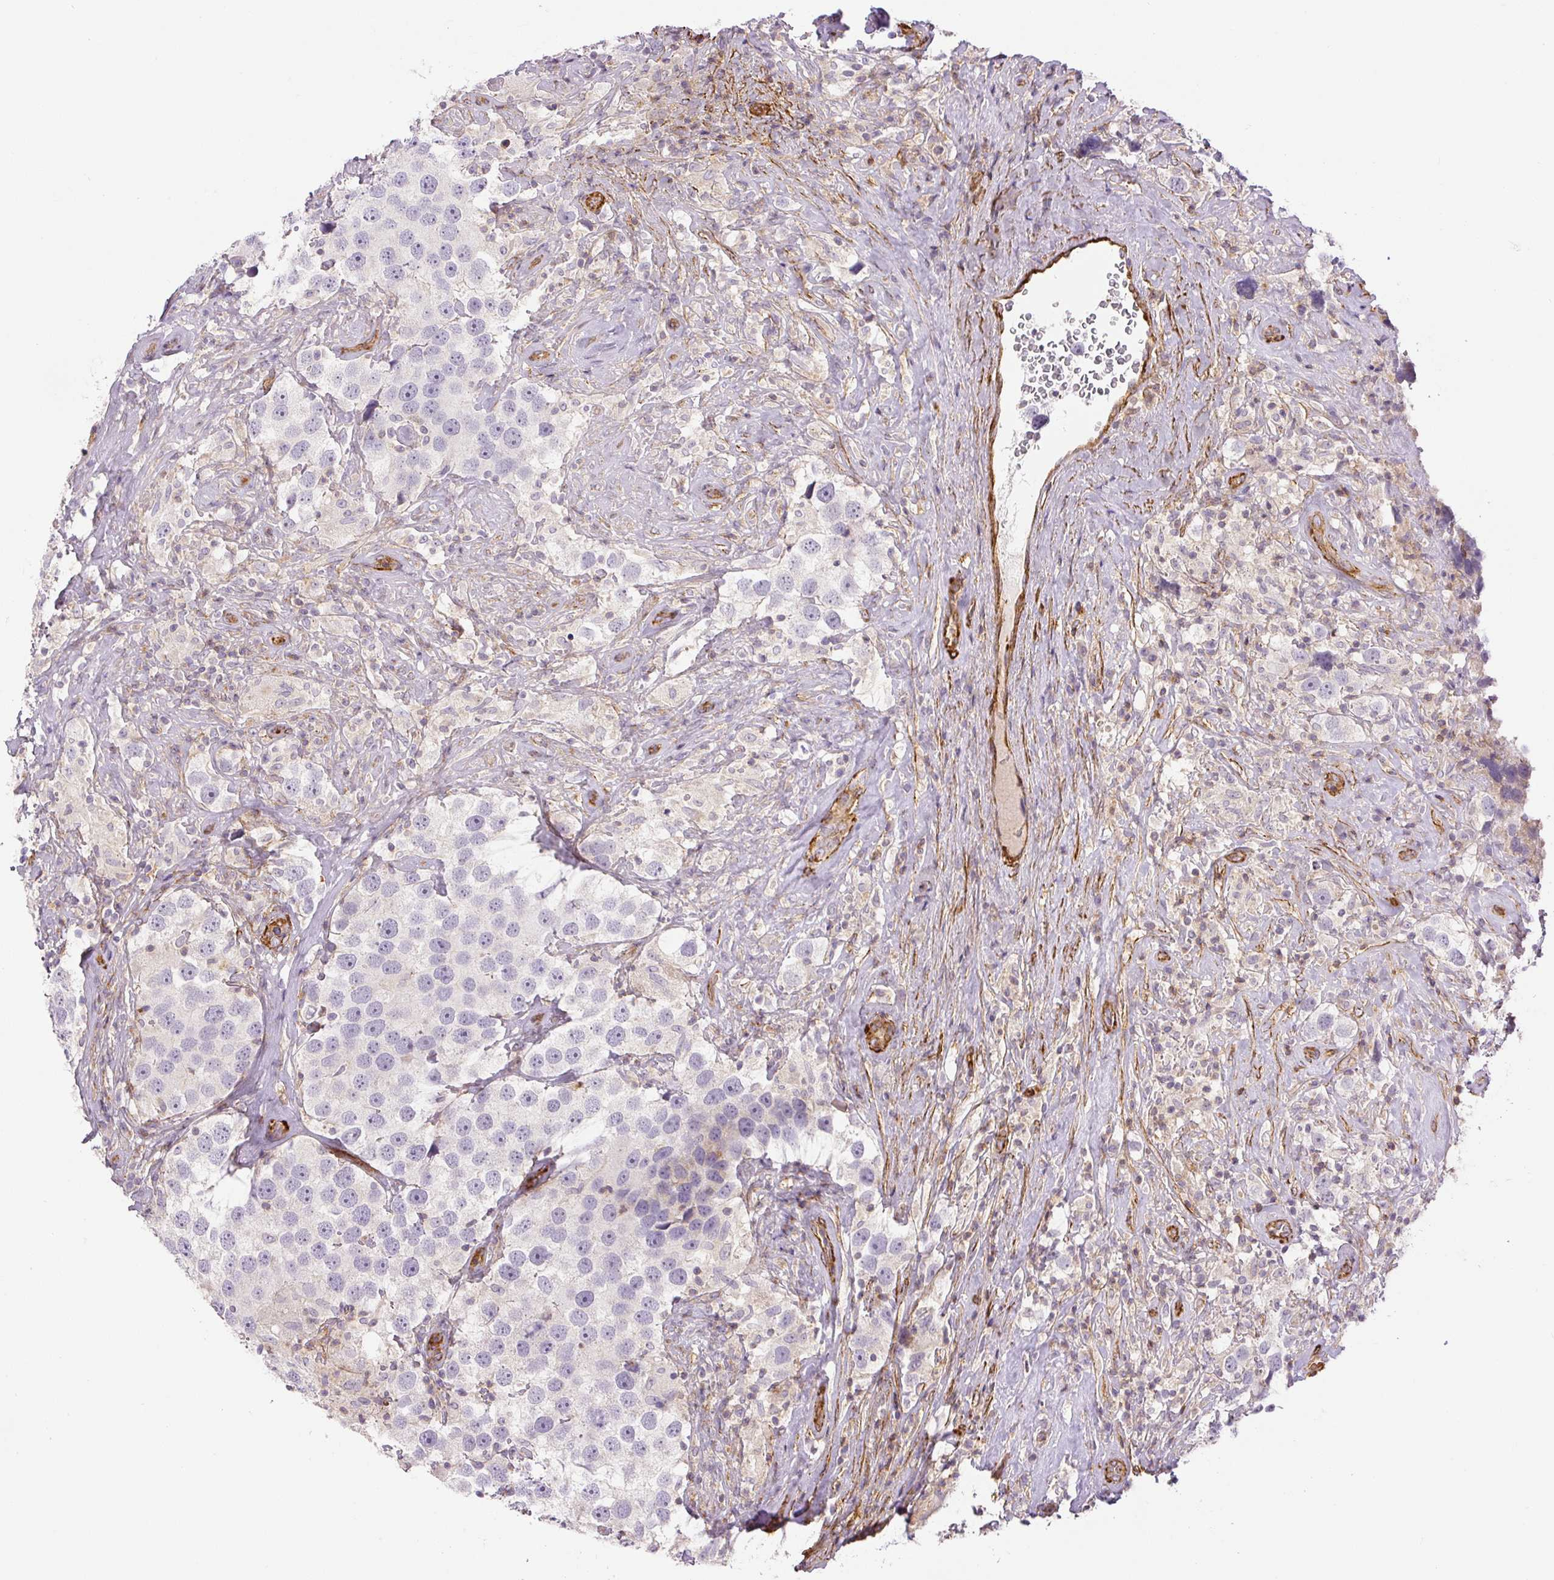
{"staining": {"intensity": "negative", "quantity": "none", "location": "none"}, "tissue": "testis cancer", "cell_type": "Tumor cells", "image_type": "cancer", "snomed": [{"axis": "morphology", "description": "Seminoma, NOS"}, {"axis": "topography", "description": "Testis"}], "caption": "Immunohistochemistry (IHC) of human testis seminoma exhibits no expression in tumor cells.", "gene": "MYL12A", "patient": {"sex": "male", "age": 49}}